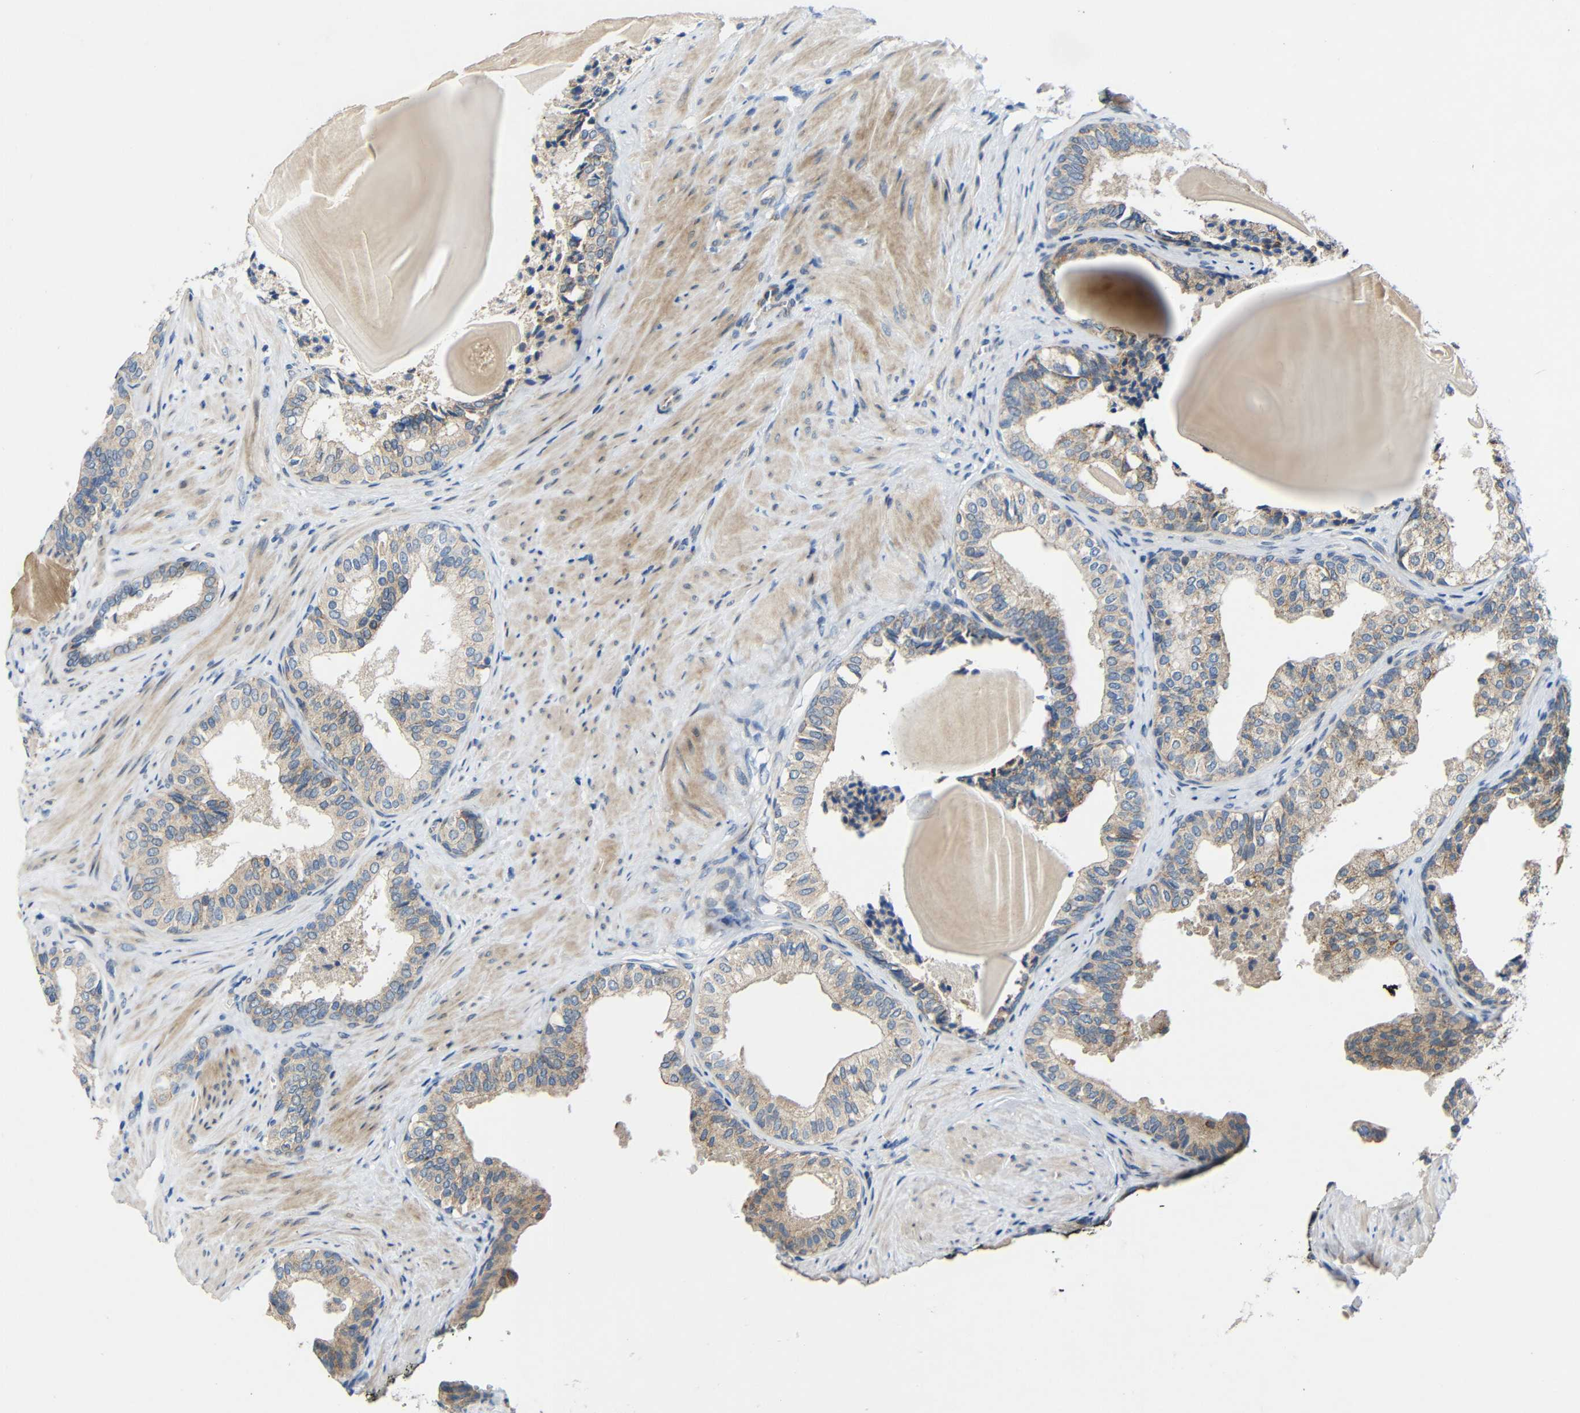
{"staining": {"intensity": "weak", "quantity": ">75%", "location": "cytoplasmic/membranous"}, "tissue": "prostate cancer", "cell_type": "Tumor cells", "image_type": "cancer", "snomed": [{"axis": "morphology", "description": "Adenocarcinoma, Low grade"}, {"axis": "topography", "description": "Prostate"}], "caption": "Immunohistochemistry (IHC) of prostate cancer (adenocarcinoma (low-grade)) demonstrates low levels of weak cytoplasmic/membranous positivity in about >75% of tumor cells. The staining was performed using DAB (3,3'-diaminobenzidine) to visualize the protein expression in brown, while the nuclei were stained in blue with hematoxylin (Magnification: 20x).", "gene": "TMEM25", "patient": {"sex": "male", "age": 60}}